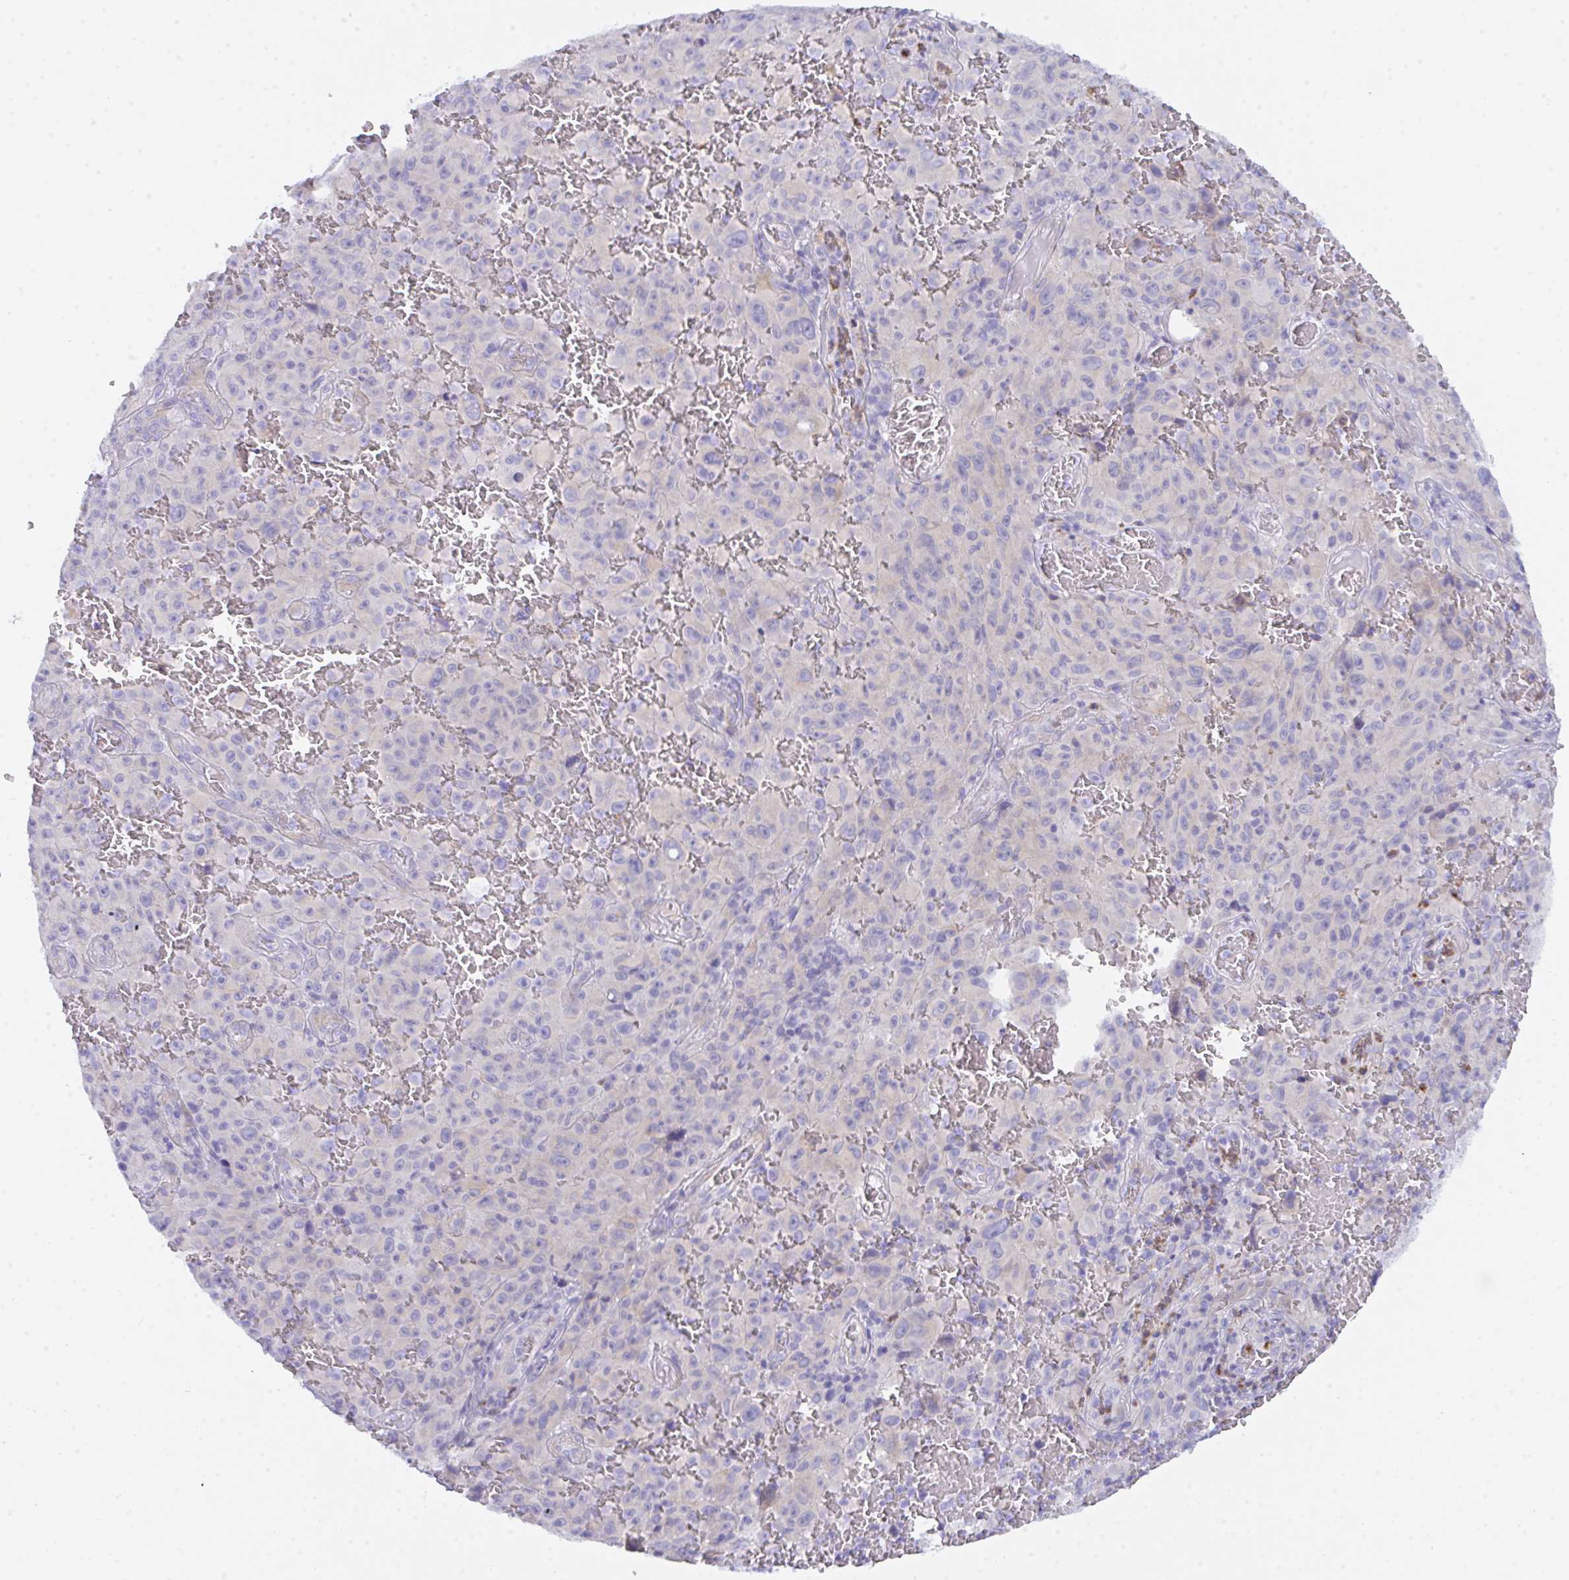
{"staining": {"intensity": "negative", "quantity": "none", "location": "none"}, "tissue": "melanoma", "cell_type": "Tumor cells", "image_type": "cancer", "snomed": [{"axis": "morphology", "description": "Malignant melanoma, NOS"}, {"axis": "topography", "description": "Skin"}], "caption": "The IHC image has no significant positivity in tumor cells of malignant melanoma tissue. The staining is performed using DAB (3,3'-diaminobenzidine) brown chromogen with nuclei counter-stained in using hematoxylin.", "gene": "CEP170B", "patient": {"sex": "female", "age": 82}}